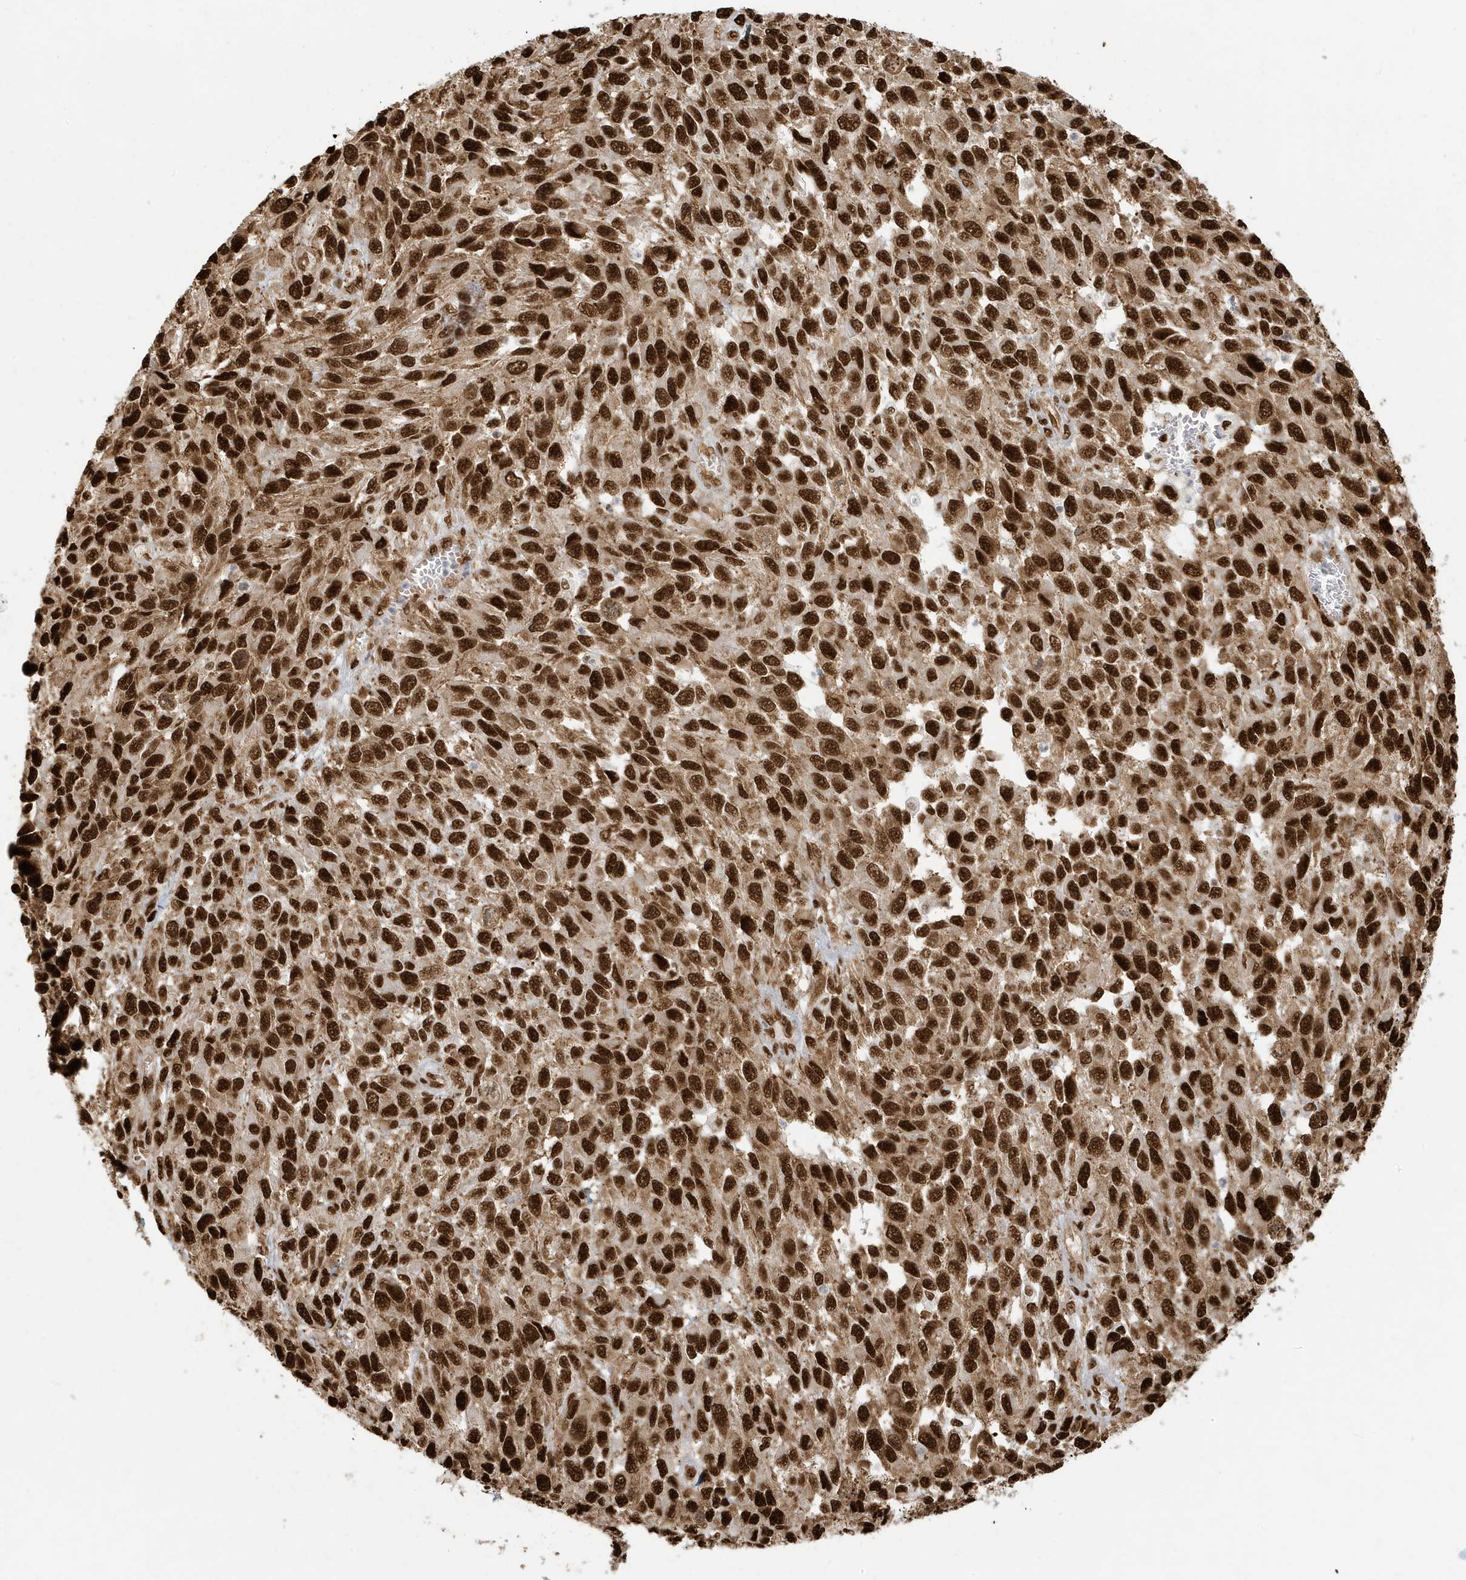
{"staining": {"intensity": "strong", "quantity": ">75%", "location": "nuclear"}, "tissue": "melanoma", "cell_type": "Tumor cells", "image_type": "cancer", "snomed": [{"axis": "morphology", "description": "Malignant melanoma, NOS"}, {"axis": "topography", "description": "Skin"}], "caption": "Tumor cells display strong nuclear staining in about >75% of cells in malignant melanoma.", "gene": "CKS2", "patient": {"sex": "female", "age": 96}}